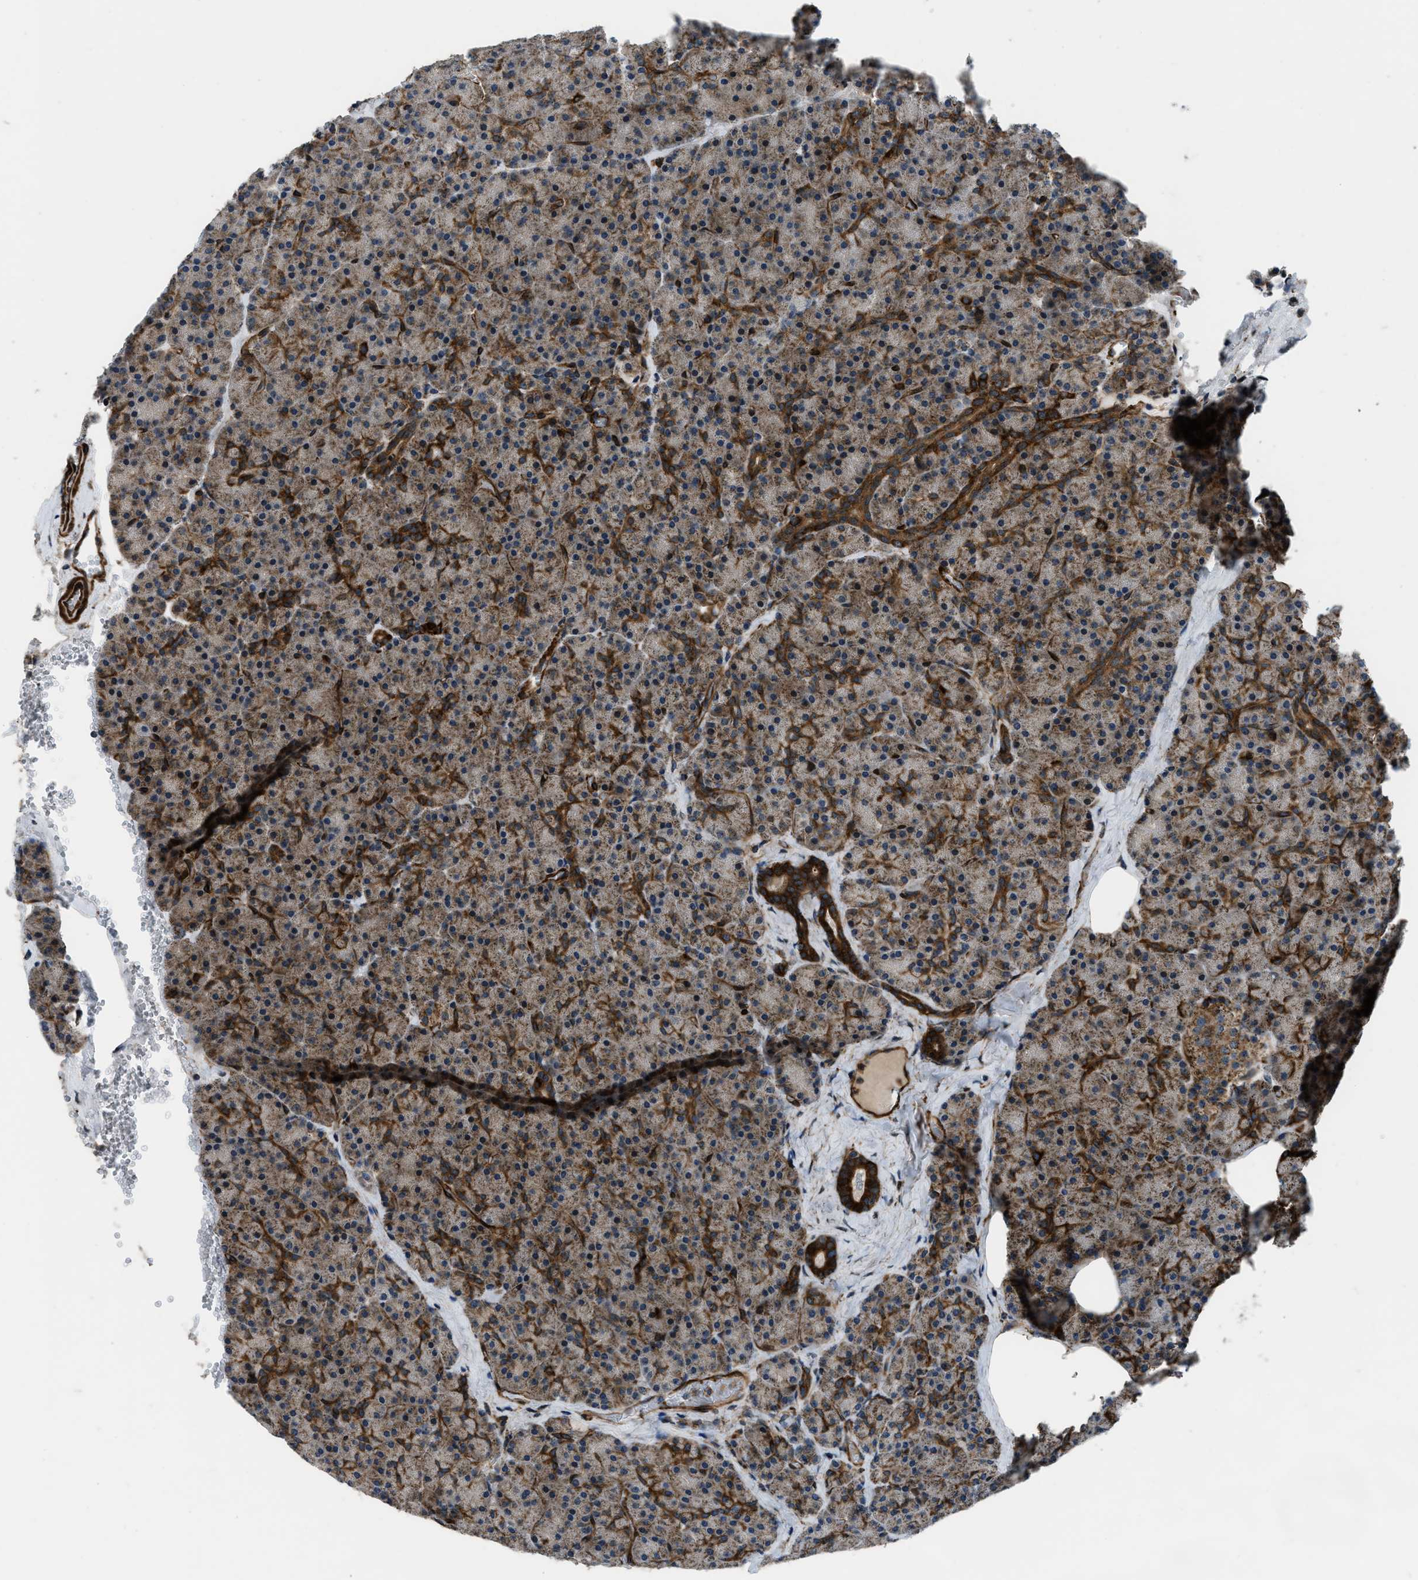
{"staining": {"intensity": "strong", "quantity": "25%-75%", "location": "cytoplasmic/membranous"}, "tissue": "pancreas", "cell_type": "Exocrine glandular cells", "image_type": "normal", "snomed": [{"axis": "morphology", "description": "Normal tissue, NOS"}, {"axis": "morphology", "description": "Carcinoid, malignant, NOS"}, {"axis": "topography", "description": "Pancreas"}], "caption": "Protein staining shows strong cytoplasmic/membranous staining in approximately 25%-75% of exocrine glandular cells in benign pancreas. The protein is stained brown, and the nuclei are stained in blue (DAB (3,3'-diaminobenzidine) IHC with brightfield microscopy, high magnification).", "gene": "GSDME", "patient": {"sex": "female", "age": 35}}